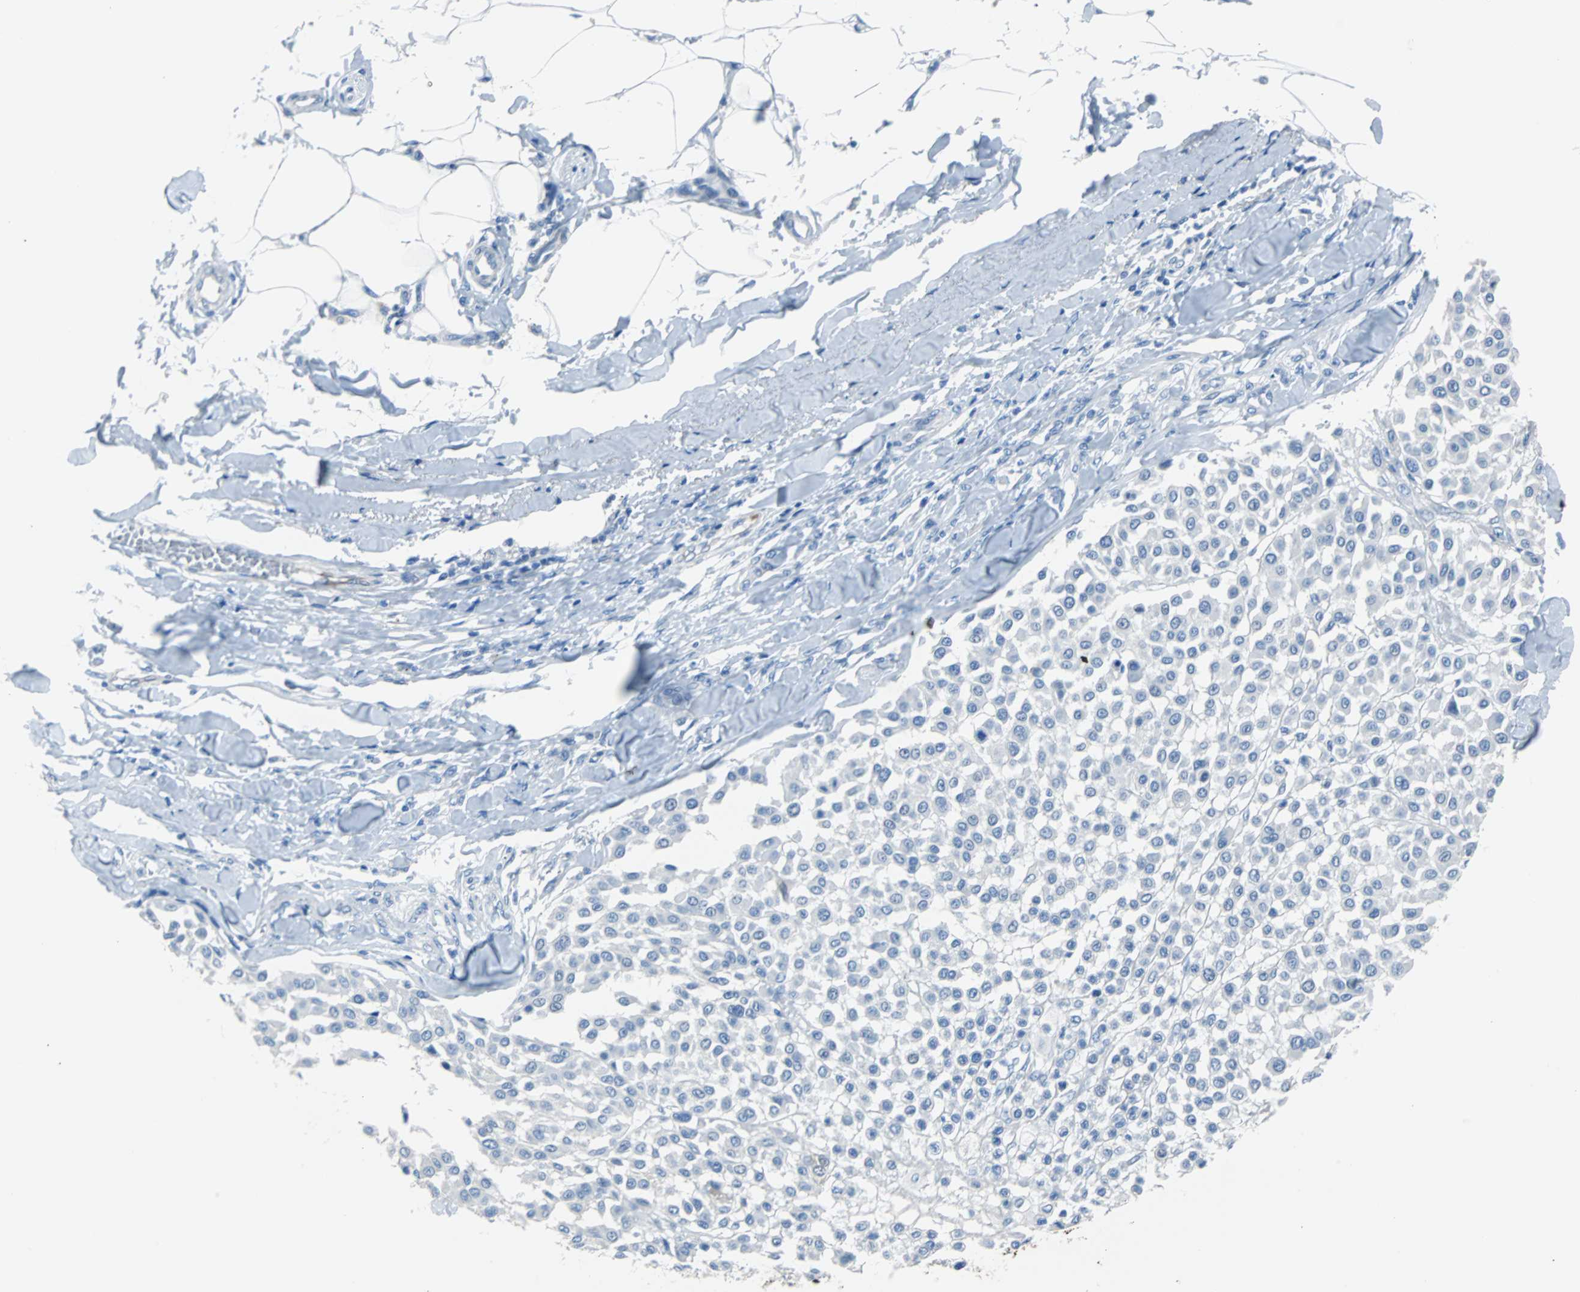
{"staining": {"intensity": "negative", "quantity": "none", "location": "none"}, "tissue": "melanoma", "cell_type": "Tumor cells", "image_type": "cancer", "snomed": [{"axis": "morphology", "description": "Malignant melanoma, Metastatic site"}, {"axis": "topography", "description": "Soft tissue"}], "caption": "This is a photomicrograph of immunohistochemistry (IHC) staining of melanoma, which shows no positivity in tumor cells.", "gene": "KRT7", "patient": {"sex": "male", "age": 41}}